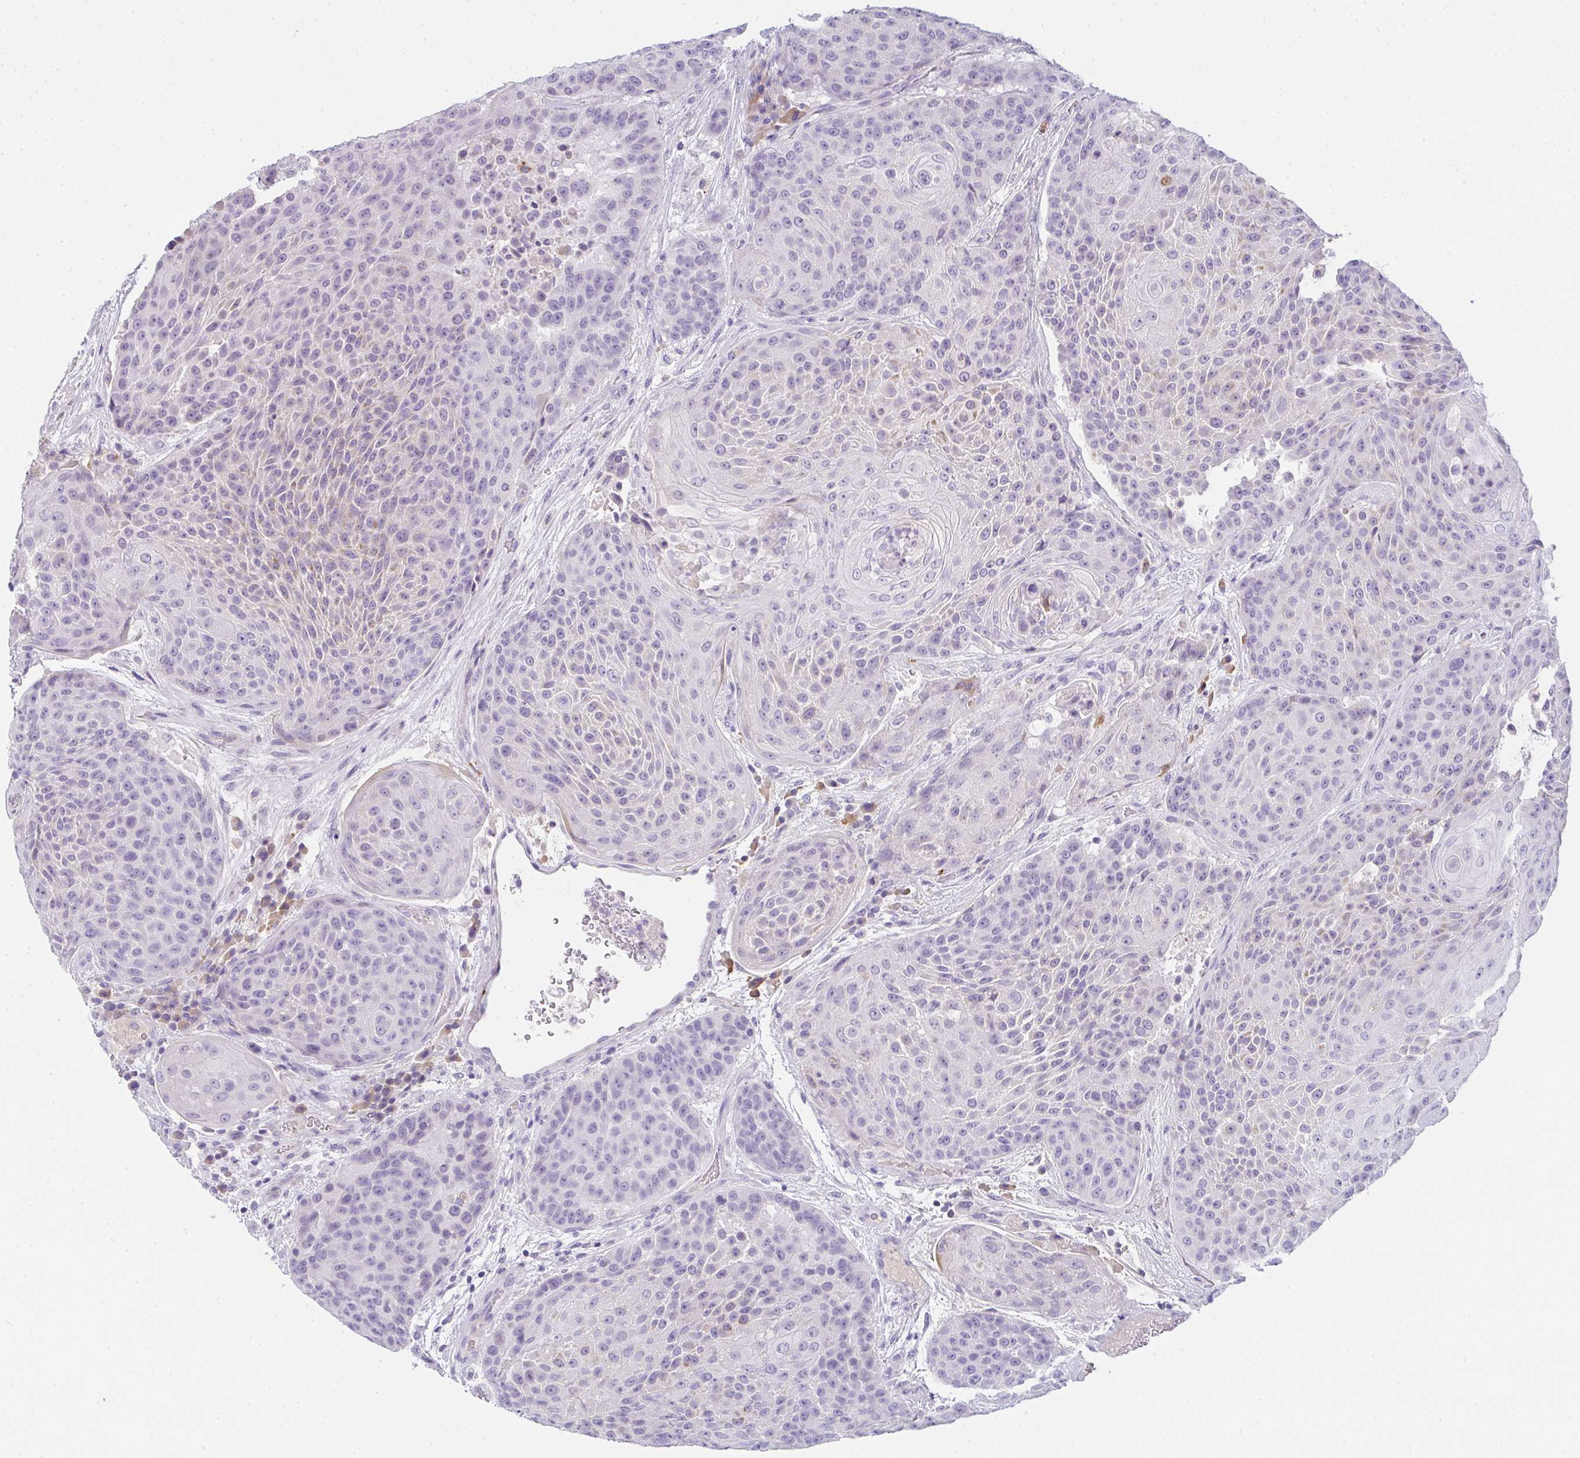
{"staining": {"intensity": "negative", "quantity": "none", "location": "none"}, "tissue": "urothelial cancer", "cell_type": "Tumor cells", "image_type": "cancer", "snomed": [{"axis": "morphology", "description": "Urothelial carcinoma, High grade"}, {"axis": "topography", "description": "Urinary bladder"}], "caption": "This micrograph is of urothelial carcinoma (high-grade) stained with immunohistochemistry to label a protein in brown with the nuclei are counter-stained blue. There is no staining in tumor cells.", "gene": "COX7B", "patient": {"sex": "female", "age": 63}}